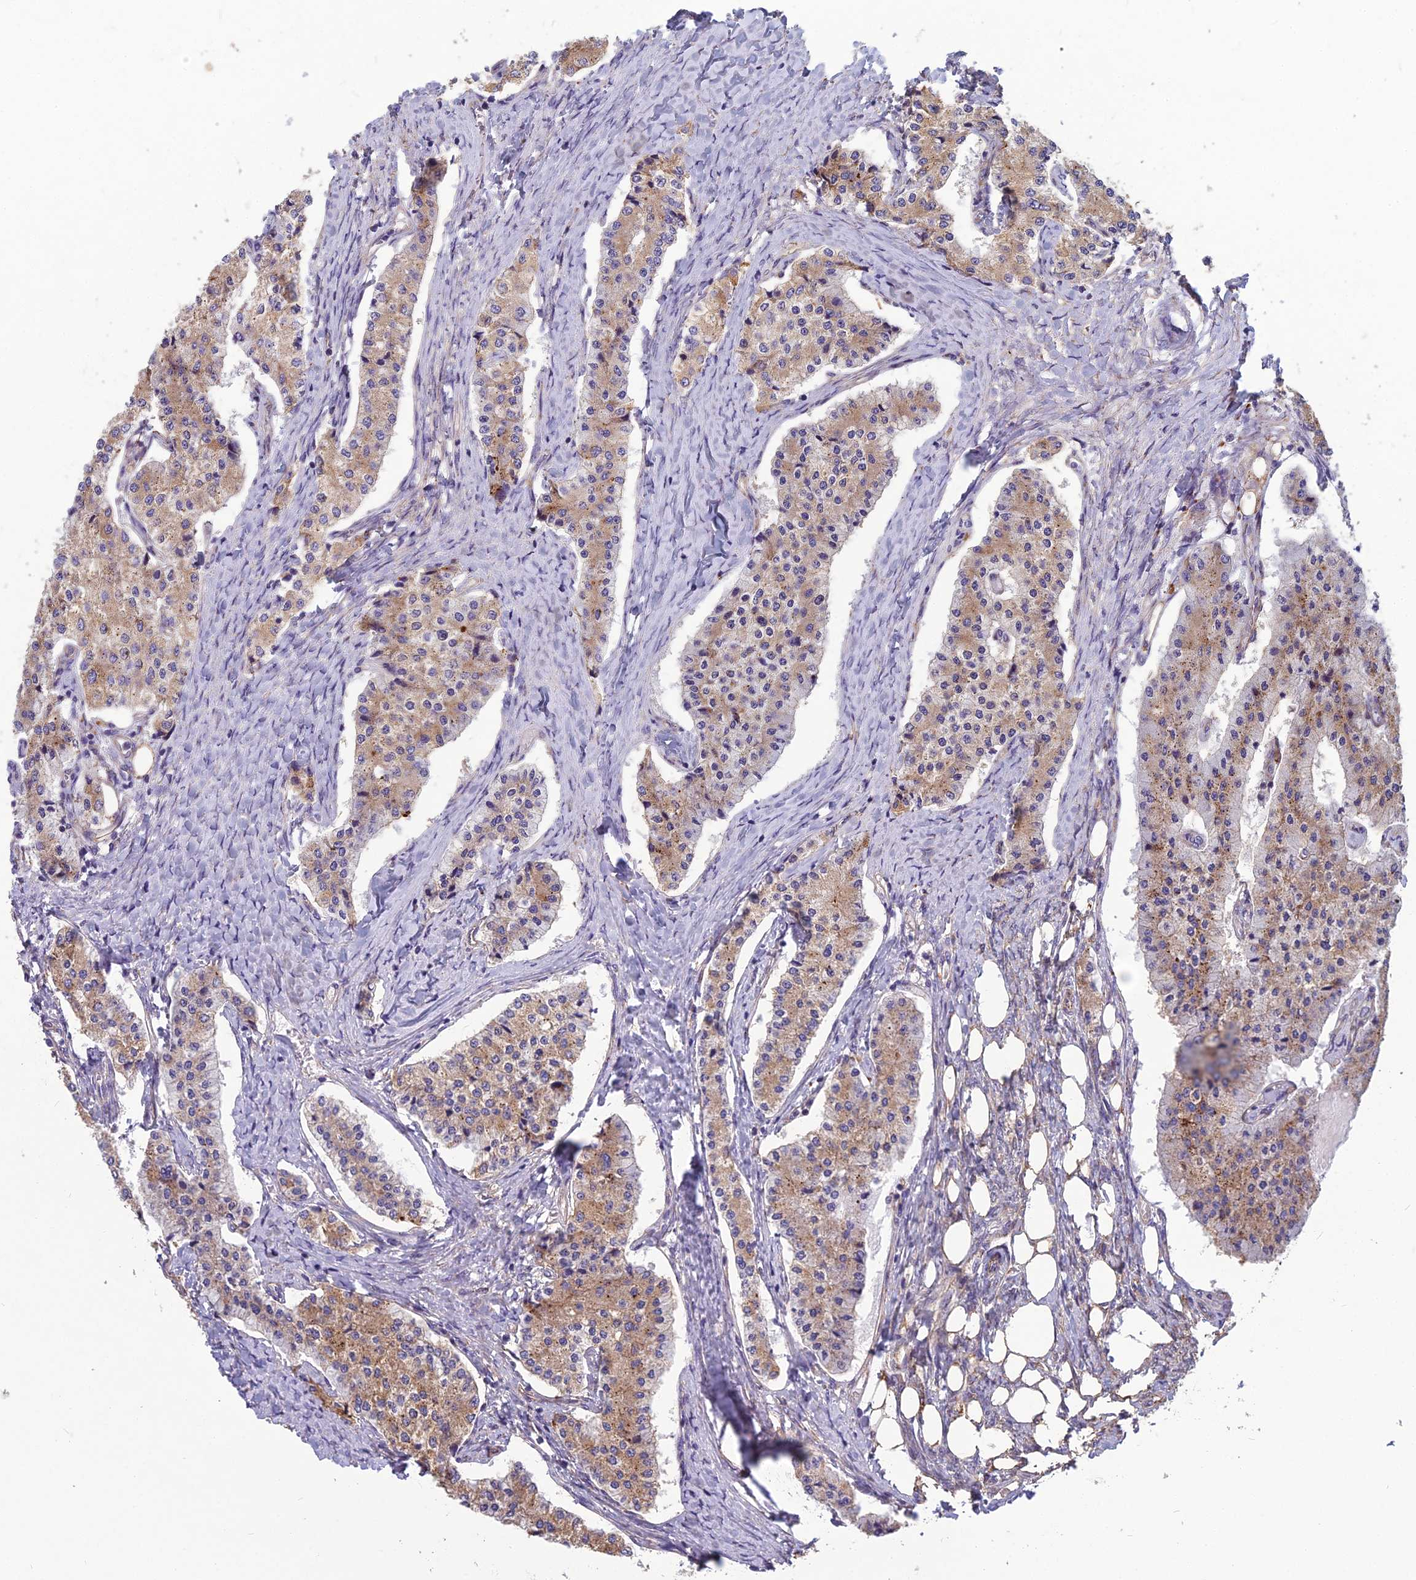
{"staining": {"intensity": "weak", "quantity": "25%-75%", "location": "cytoplasmic/membranous"}, "tissue": "carcinoid", "cell_type": "Tumor cells", "image_type": "cancer", "snomed": [{"axis": "morphology", "description": "Carcinoid, malignant, NOS"}, {"axis": "topography", "description": "Colon"}], "caption": "A low amount of weak cytoplasmic/membranous positivity is appreciated in approximately 25%-75% of tumor cells in carcinoid tissue. The protein of interest is stained brown, and the nuclei are stained in blue (DAB (3,3'-diaminobenzidine) IHC with brightfield microscopy, high magnification).", "gene": "SPDL1", "patient": {"sex": "female", "age": 52}}